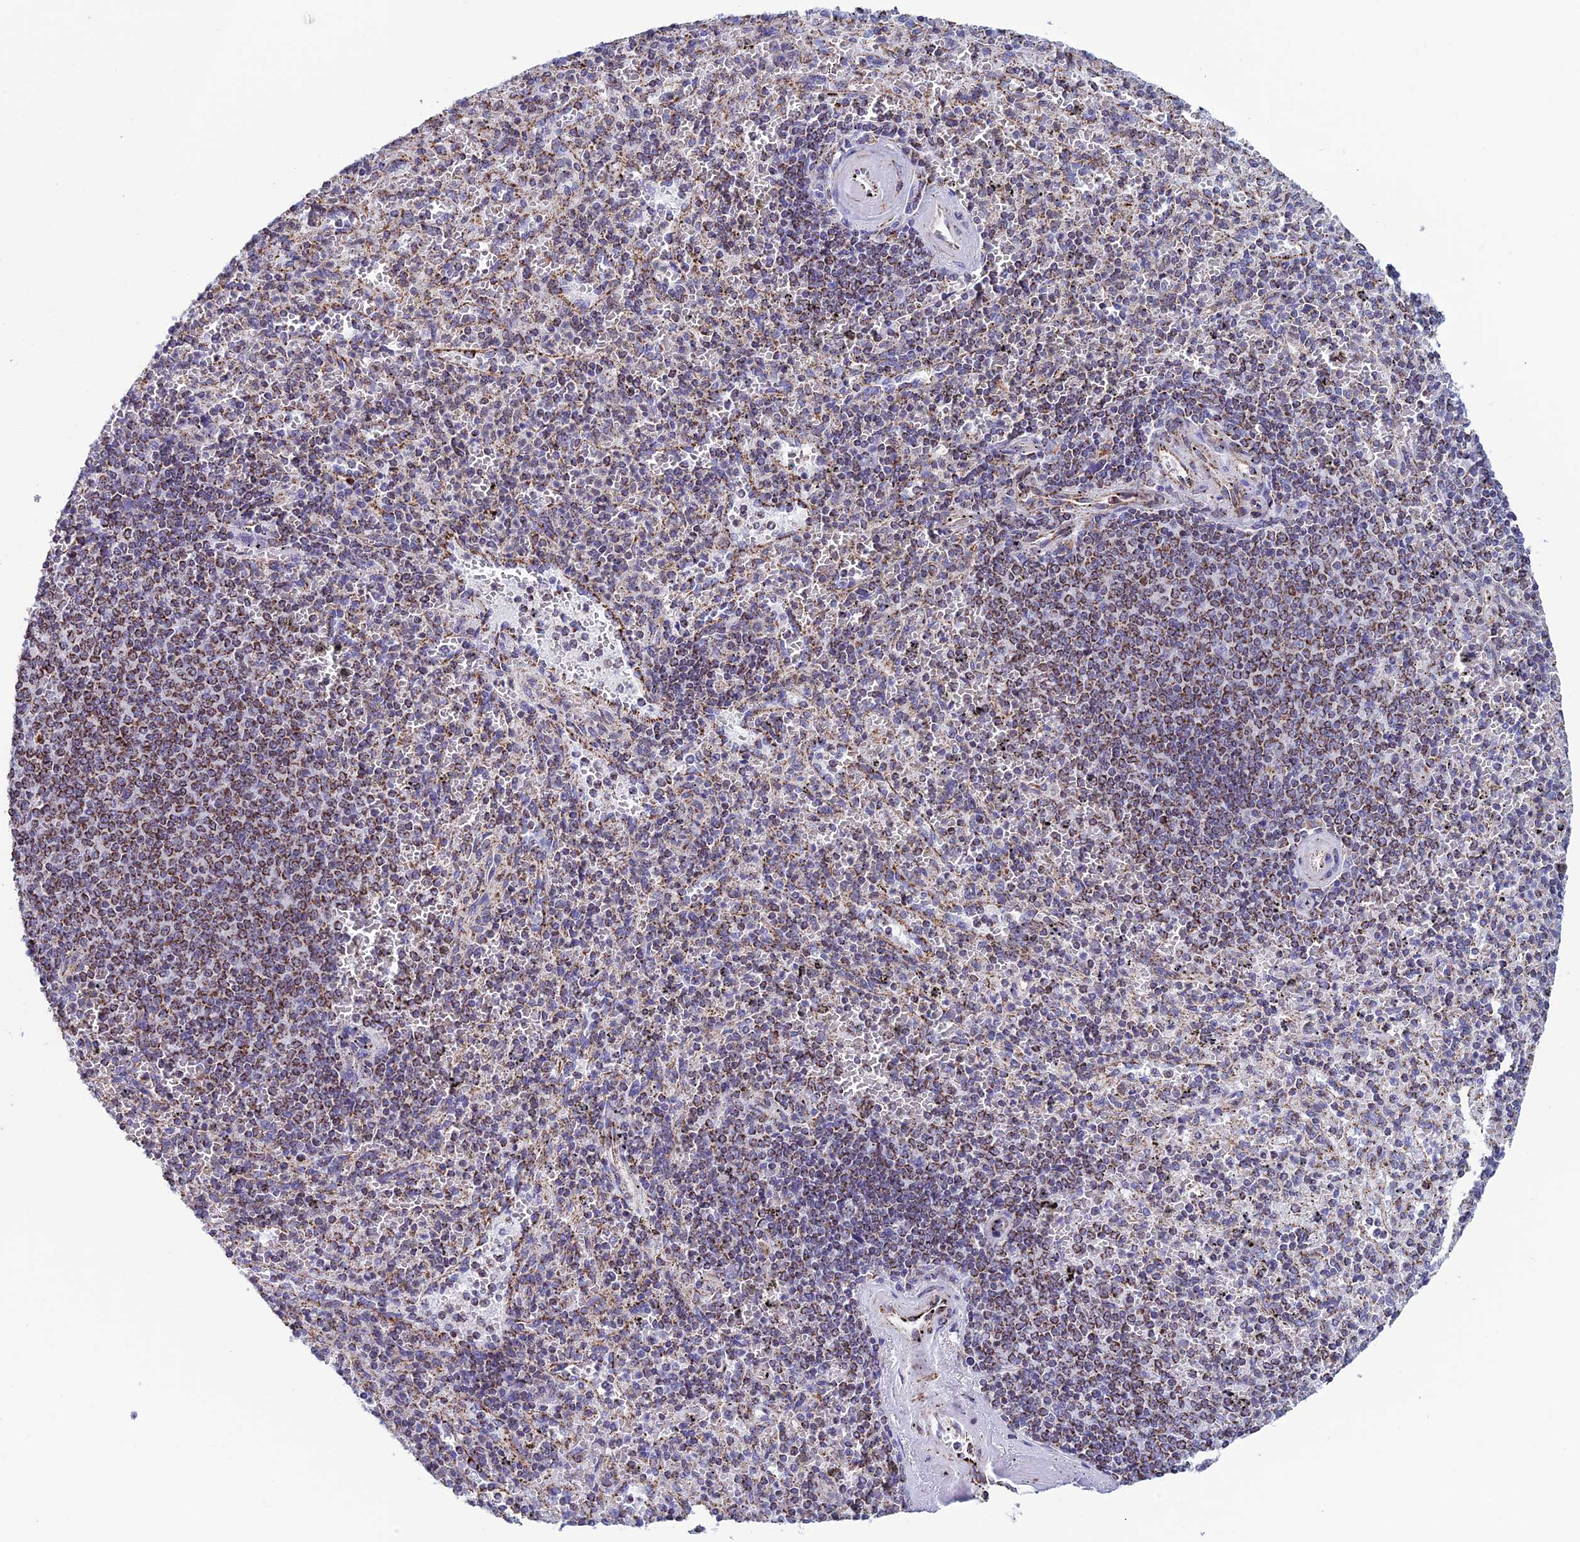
{"staining": {"intensity": "moderate", "quantity": "25%-75%", "location": "cytoplasmic/membranous"}, "tissue": "spleen", "cell_type": "Cells in red pulp", "image_type": "normal", "snomed": [{"axis": "morphology", "description": "Normal tissue, NOS"}, {"axis": "topography", "description": "Spleen"}], "caption": "Approximately 25%-75% of cells in red pulp in unremarkable human spleen exhibit moderate cytoplasmic/membranous protein staining as visualized by brown immunohistochemical staining.", "gene": "ZNG1A", "patient": {"sex": "male", "age": 82}}